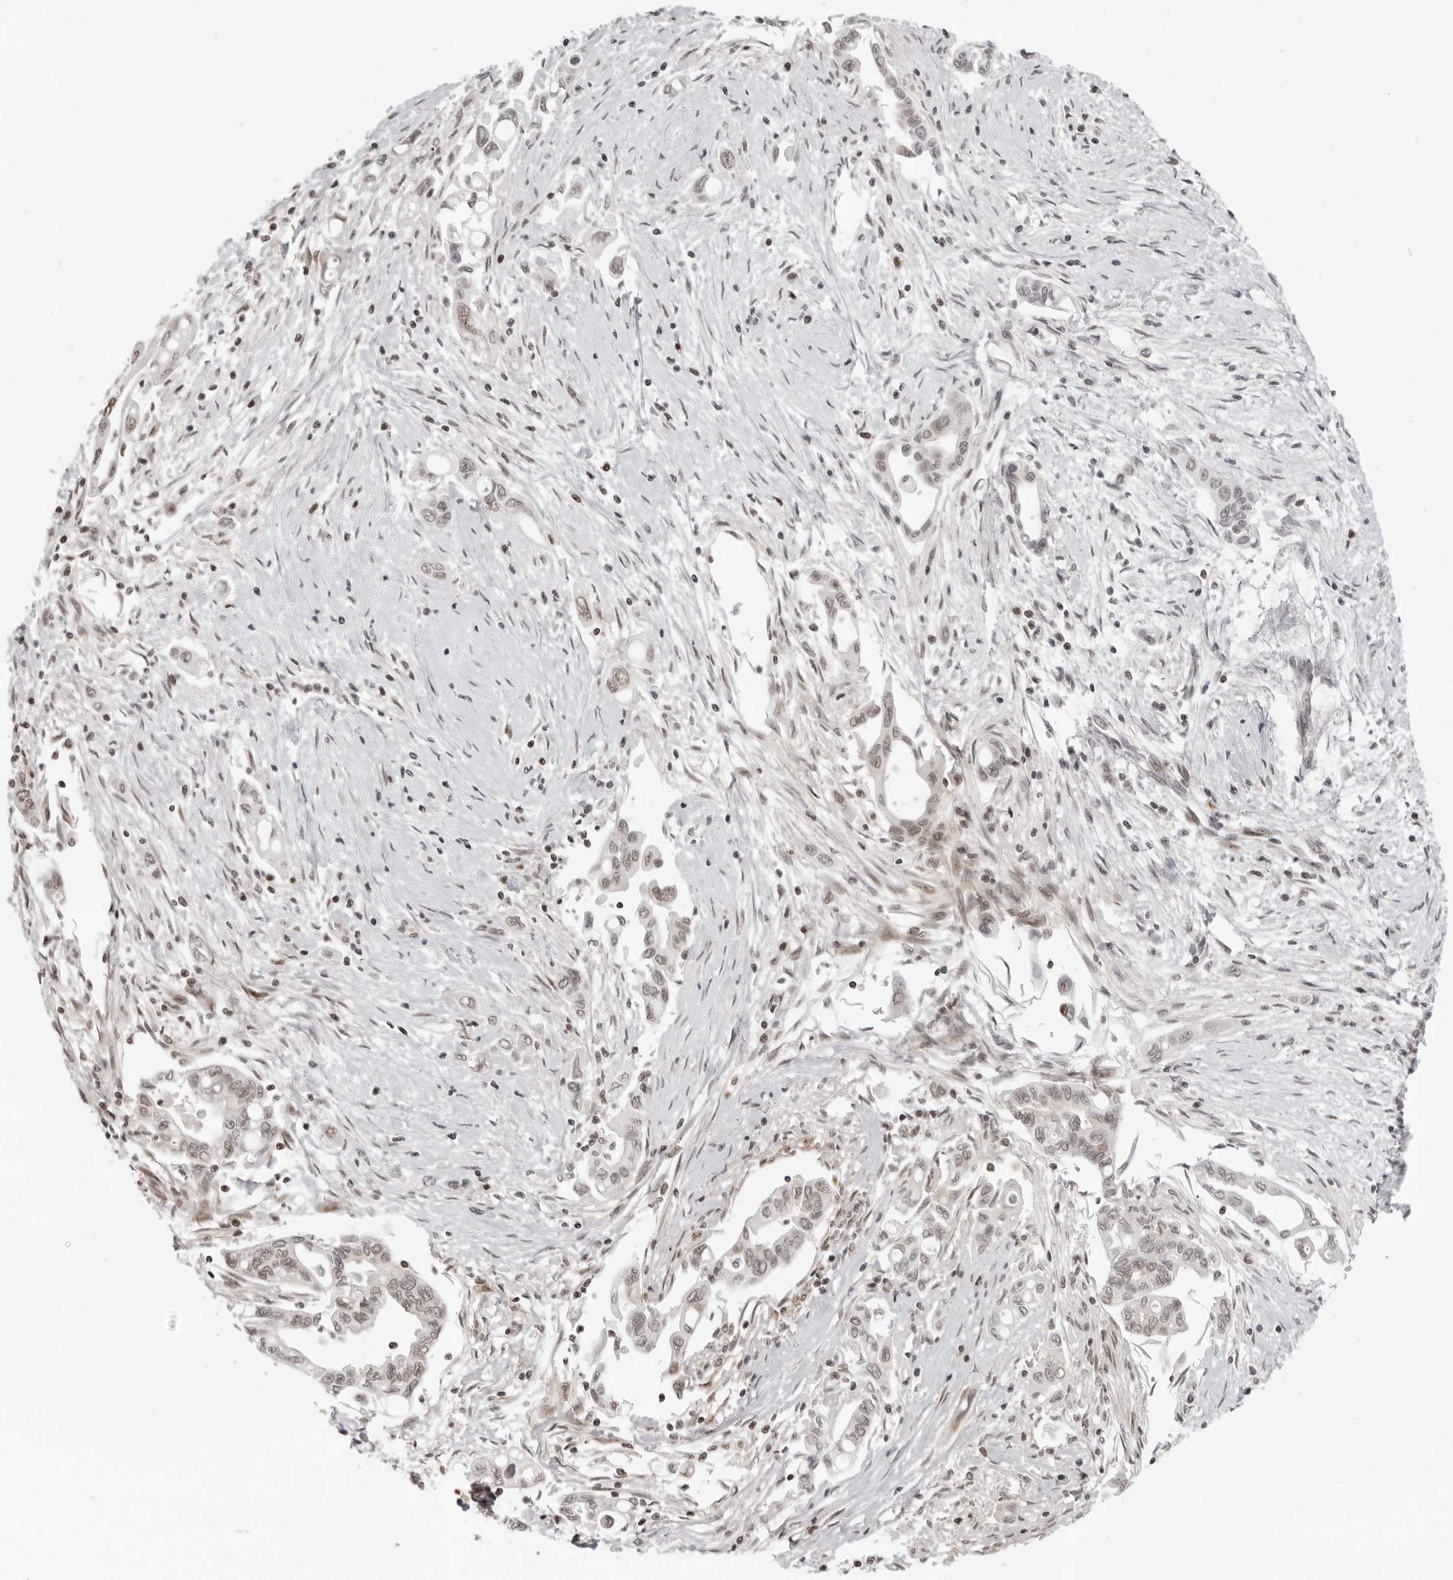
{"staining": {"intensity": "weak", "quantity": ">75%", "location": "nuclear"}, "tissue": "pancreatic cancer", "cell_type": "Tumor cells", "image_type": "cancer", "snomed": [{"axis": "morphology", "description": "Adenocarcinoma, NOS"}, {"axis": "topography", "description": "Pancreas"}], "caption": "This histopathology image exhibits immunohistochemistry staining of pancreatic cancer (adenocarcinoma), with low weak nuclear staining in approximately >75% of tumor cells.", "gene": "RNF146", "patient": {"sex": "female", "age": 57}}